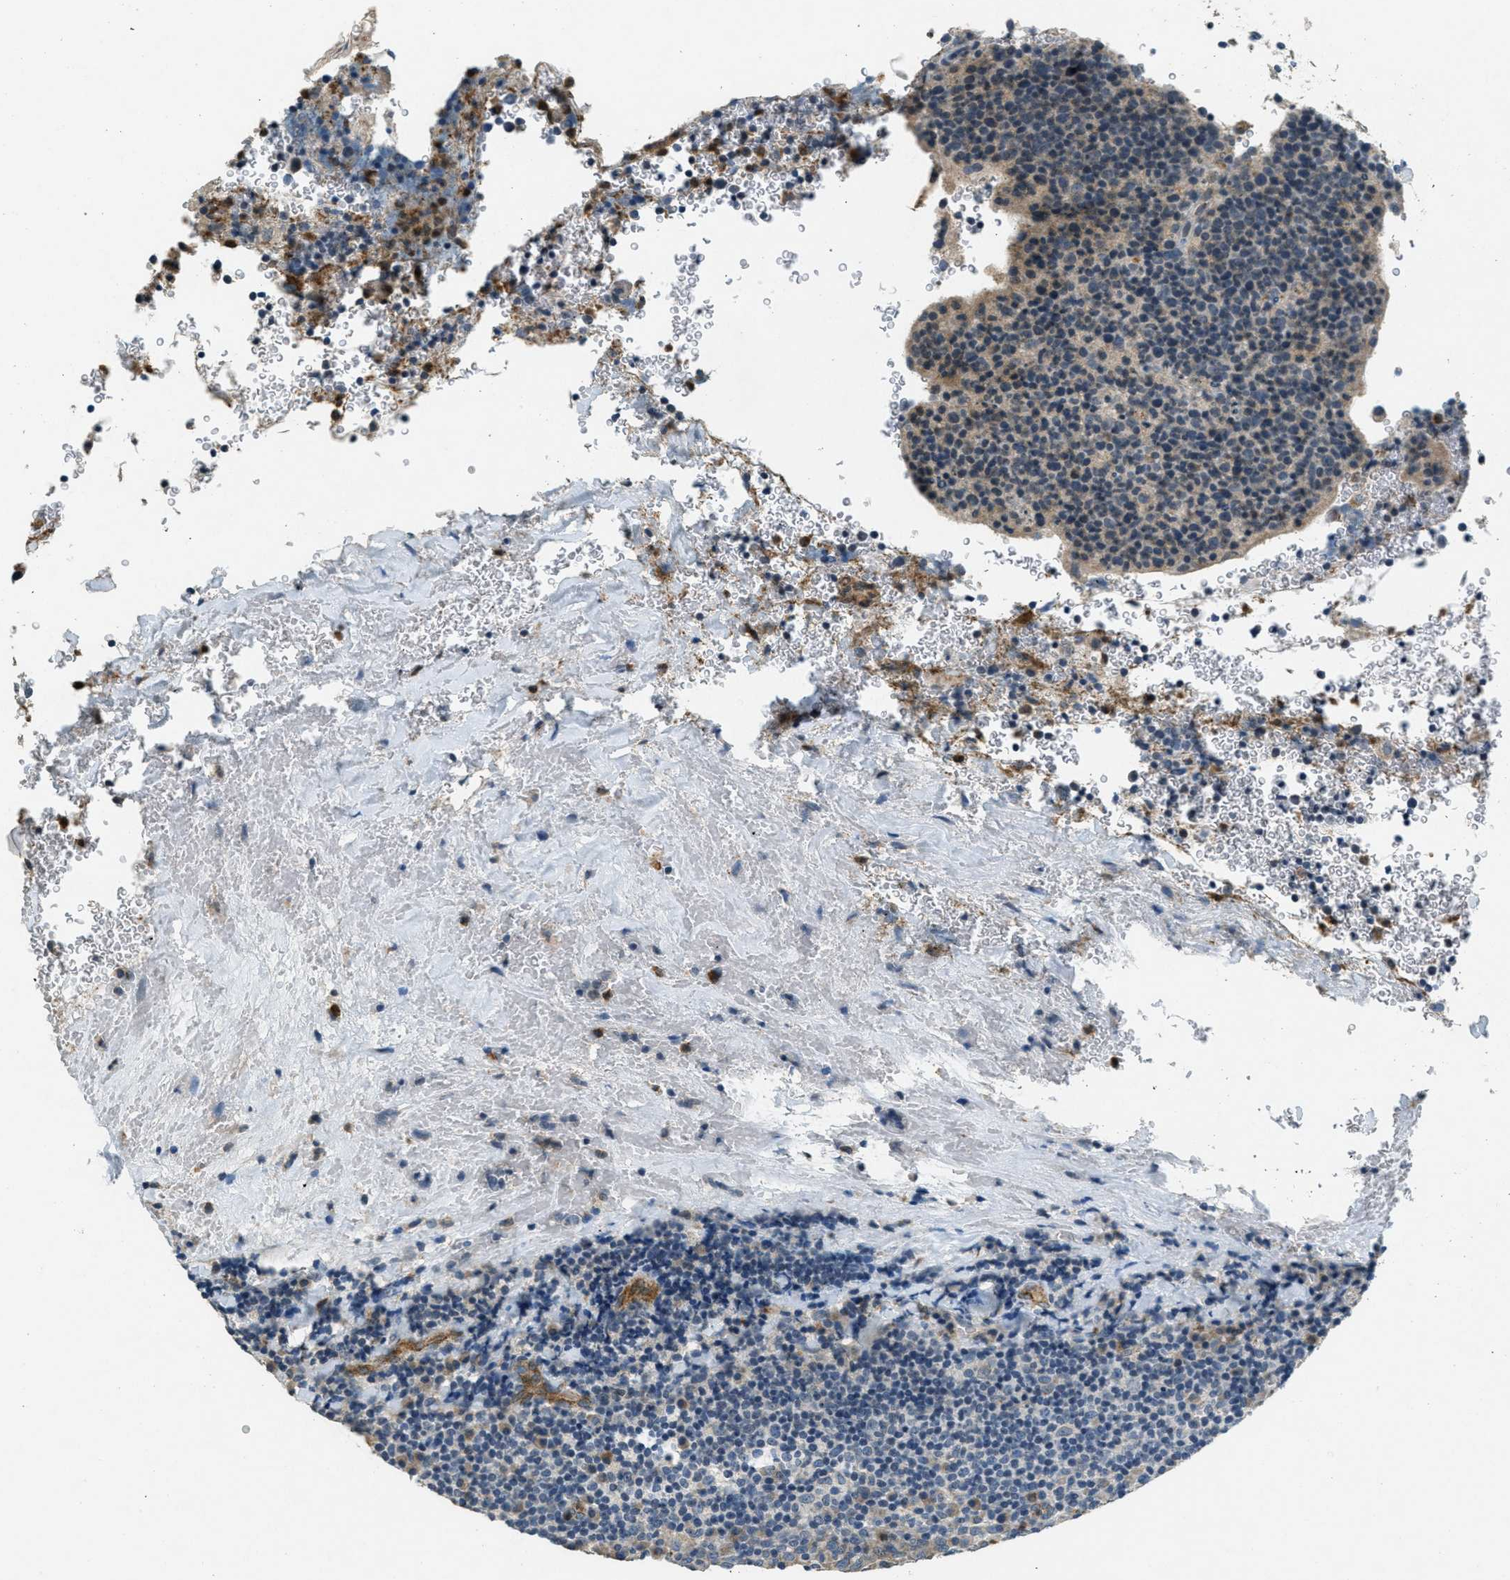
{"staining": {"intensity": "negative", "quantity": "none", "location": "none"}, "tissue": "tonsil", "cell_type": "Germinal center cells", "image_type": "normal", "snomed": [{"axis": "morphology", "description": "Normal tissue, NOS"}, {"axis": "topography", "description": "Tonsil"}], "caption": "Germinal center cells show no significant protein staining in benign tonsil. (DAB immunohistochemistry visualized using brightfield microscopy, high magnification).", "gene": "RAB3D", "patient": {"sex": "male", "age": 17}}